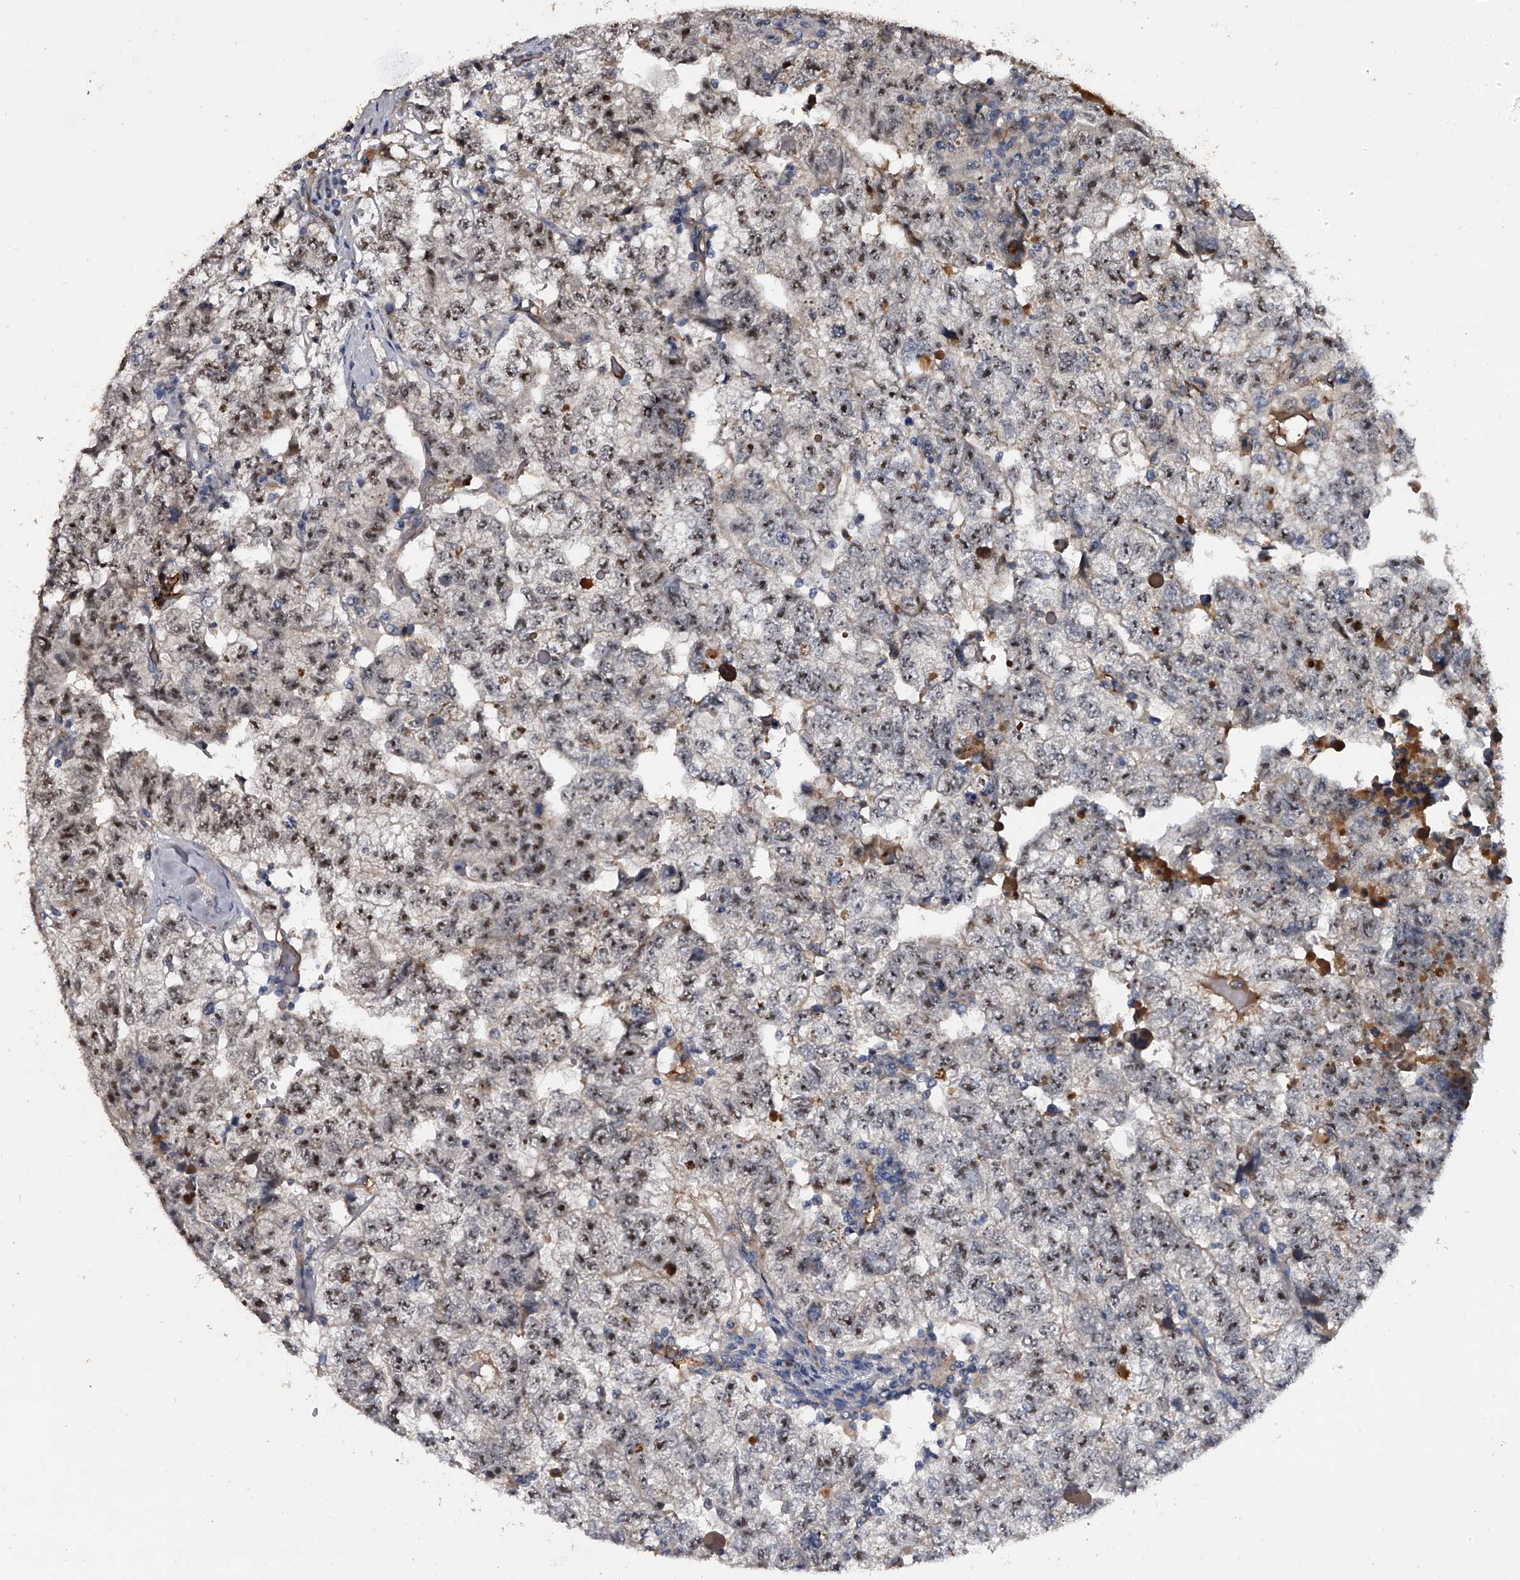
{"staining": {"intensity": "moderate", "quantity": ">75%", "location": "nuclear"}, "tissue": "testis cancer", "cell_type": "Tumor cells", "image_type": "cancer", "snomed": [{"axis": "morphology", "description": "Carcinoma, Embryonal, NOS"}, {"axis": "topography", "description": "Testis"}], "caption": "Immunohistochemistry staining of testis cancer, which exhibits medium levels of moderate nuclear positivity in approximately >75% of tumor cells indicating moderate nuclear protein positivity. The staining was performed using DAB (3,3'-diaminobenzidine) (brown) for protein detection and nuclei were counterstained in hematoxylin (blue).", "gene": "MDN1", "patient": {"sex": "male", "age": 36}}